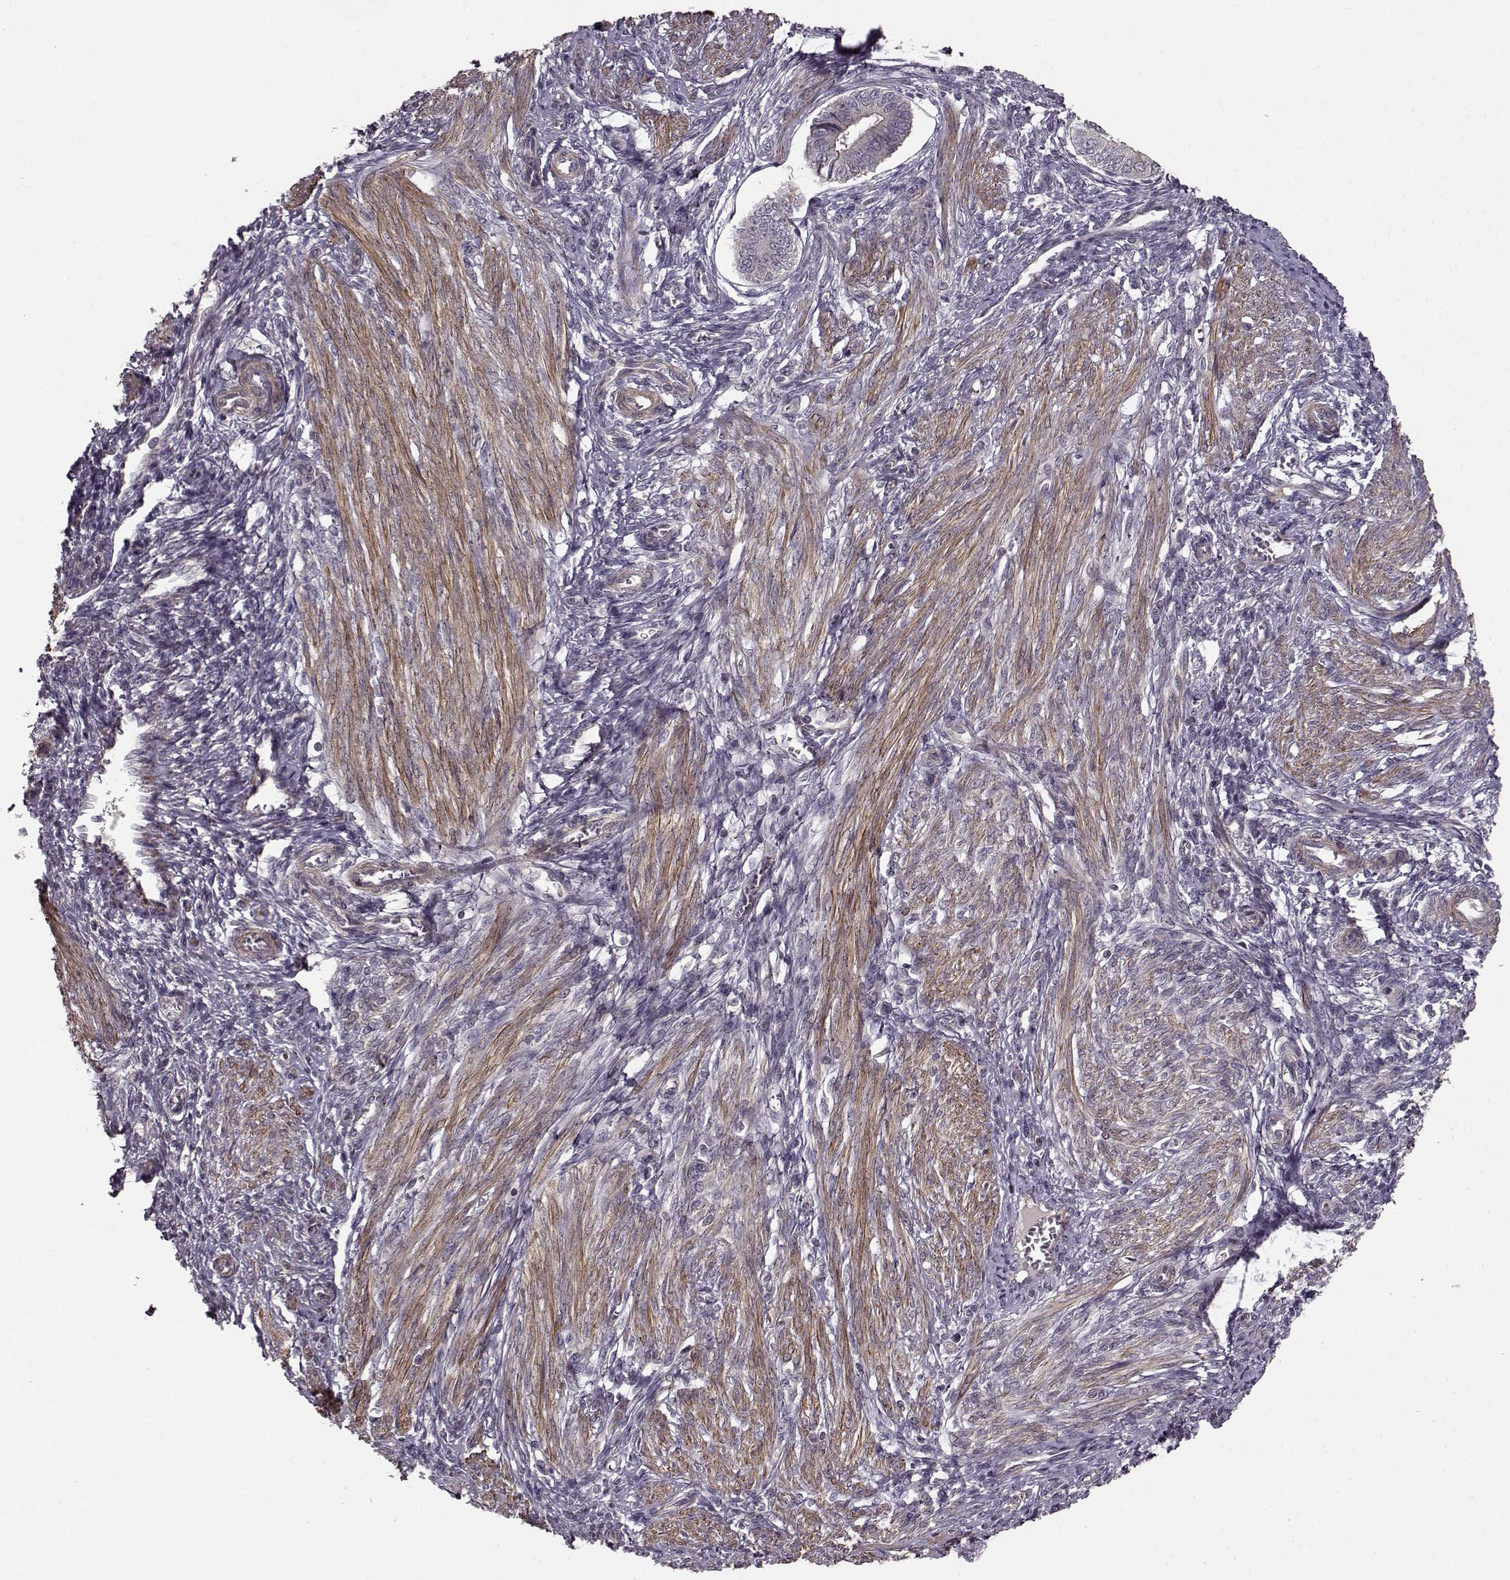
{"staining": {"intensity": "negative", "quantity": "none", "location": "none"}, "tissue": "endometrium", "cell_type": "Cells in endometrial stroma", "image_type": "normal", "snomed": [{"axis": "morphology", "description": "Normal tissue, NOS"}, {"axis": "topography", "description": "Endometrium"}], "caption": "Endometrium was stained to show a protein in brown. There is no significant expression in cells in endometrial stroma. (DAB (3,3'-diaminobenzidine) immunohistochemistry (IHC) visualized using brightfield microscopy, high magnification).", "gene": "SLAIN2", "patient": {"sex": "female", "age": 42}}